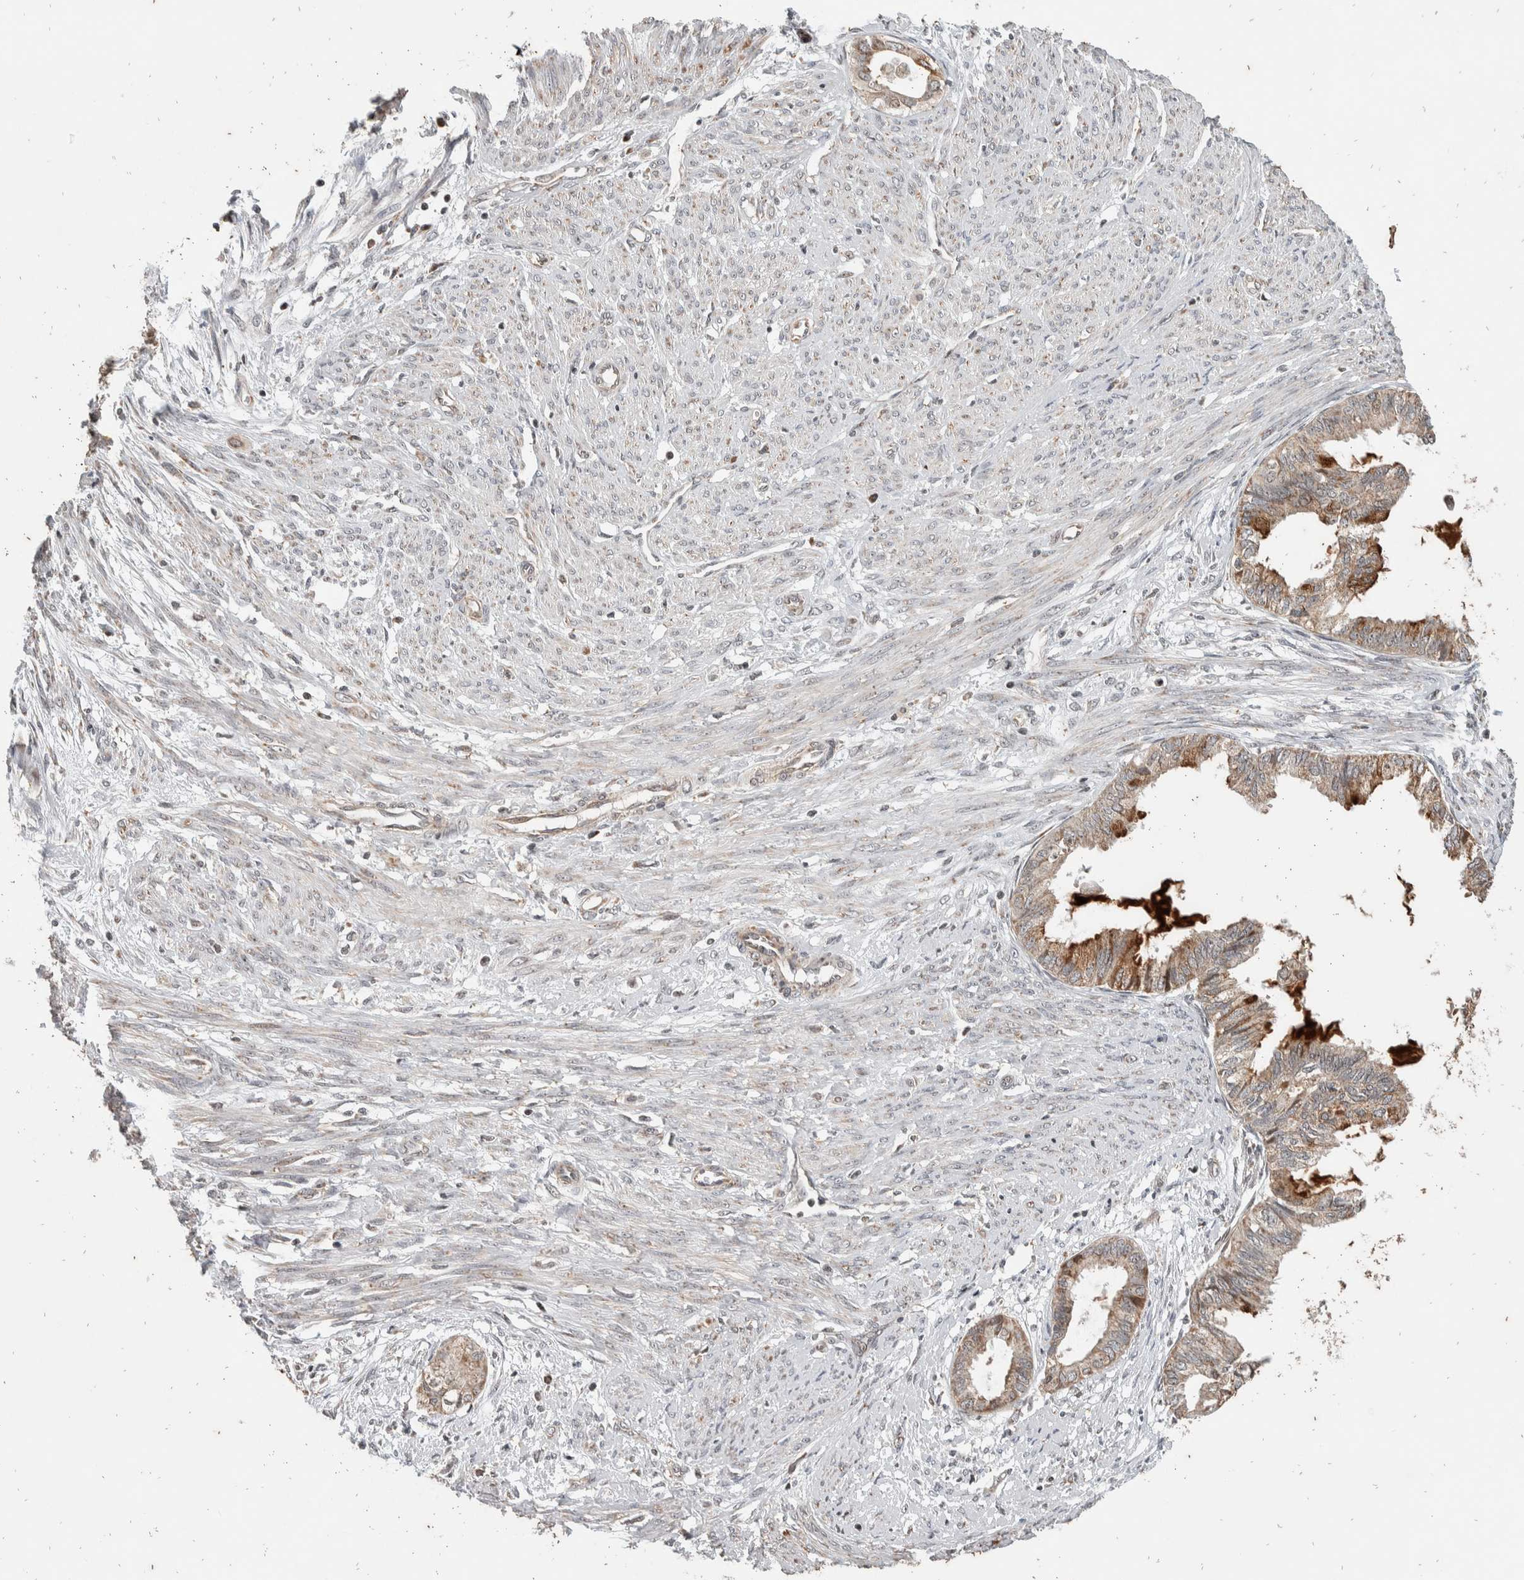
{"staining": {"intensity": "moderate", "quantity": "<25%", "location": "cytoplasmic/membranous"}, "tissue": "cervical cancer", "cell_type": "Tumor cells", "image_type": "cancer", "snomed": [{"axis": "morphology", "description": "Normal tissue, NOS"}, {"axis": "morphology", "description": "Adenocarcinoma, NOS"}, {"axis": "topography", "description": "Cervix"}, {"axis": "topography", "description": "Endometrium"}], "caption": "This is an image of immunohistochemistry staining of cervical cancer, which shows moderate expression in the cytoplasmic/membranous of tumor cells.", "gene": "ATXN7L1", "patient": {"sex": "female", "age": 86}}